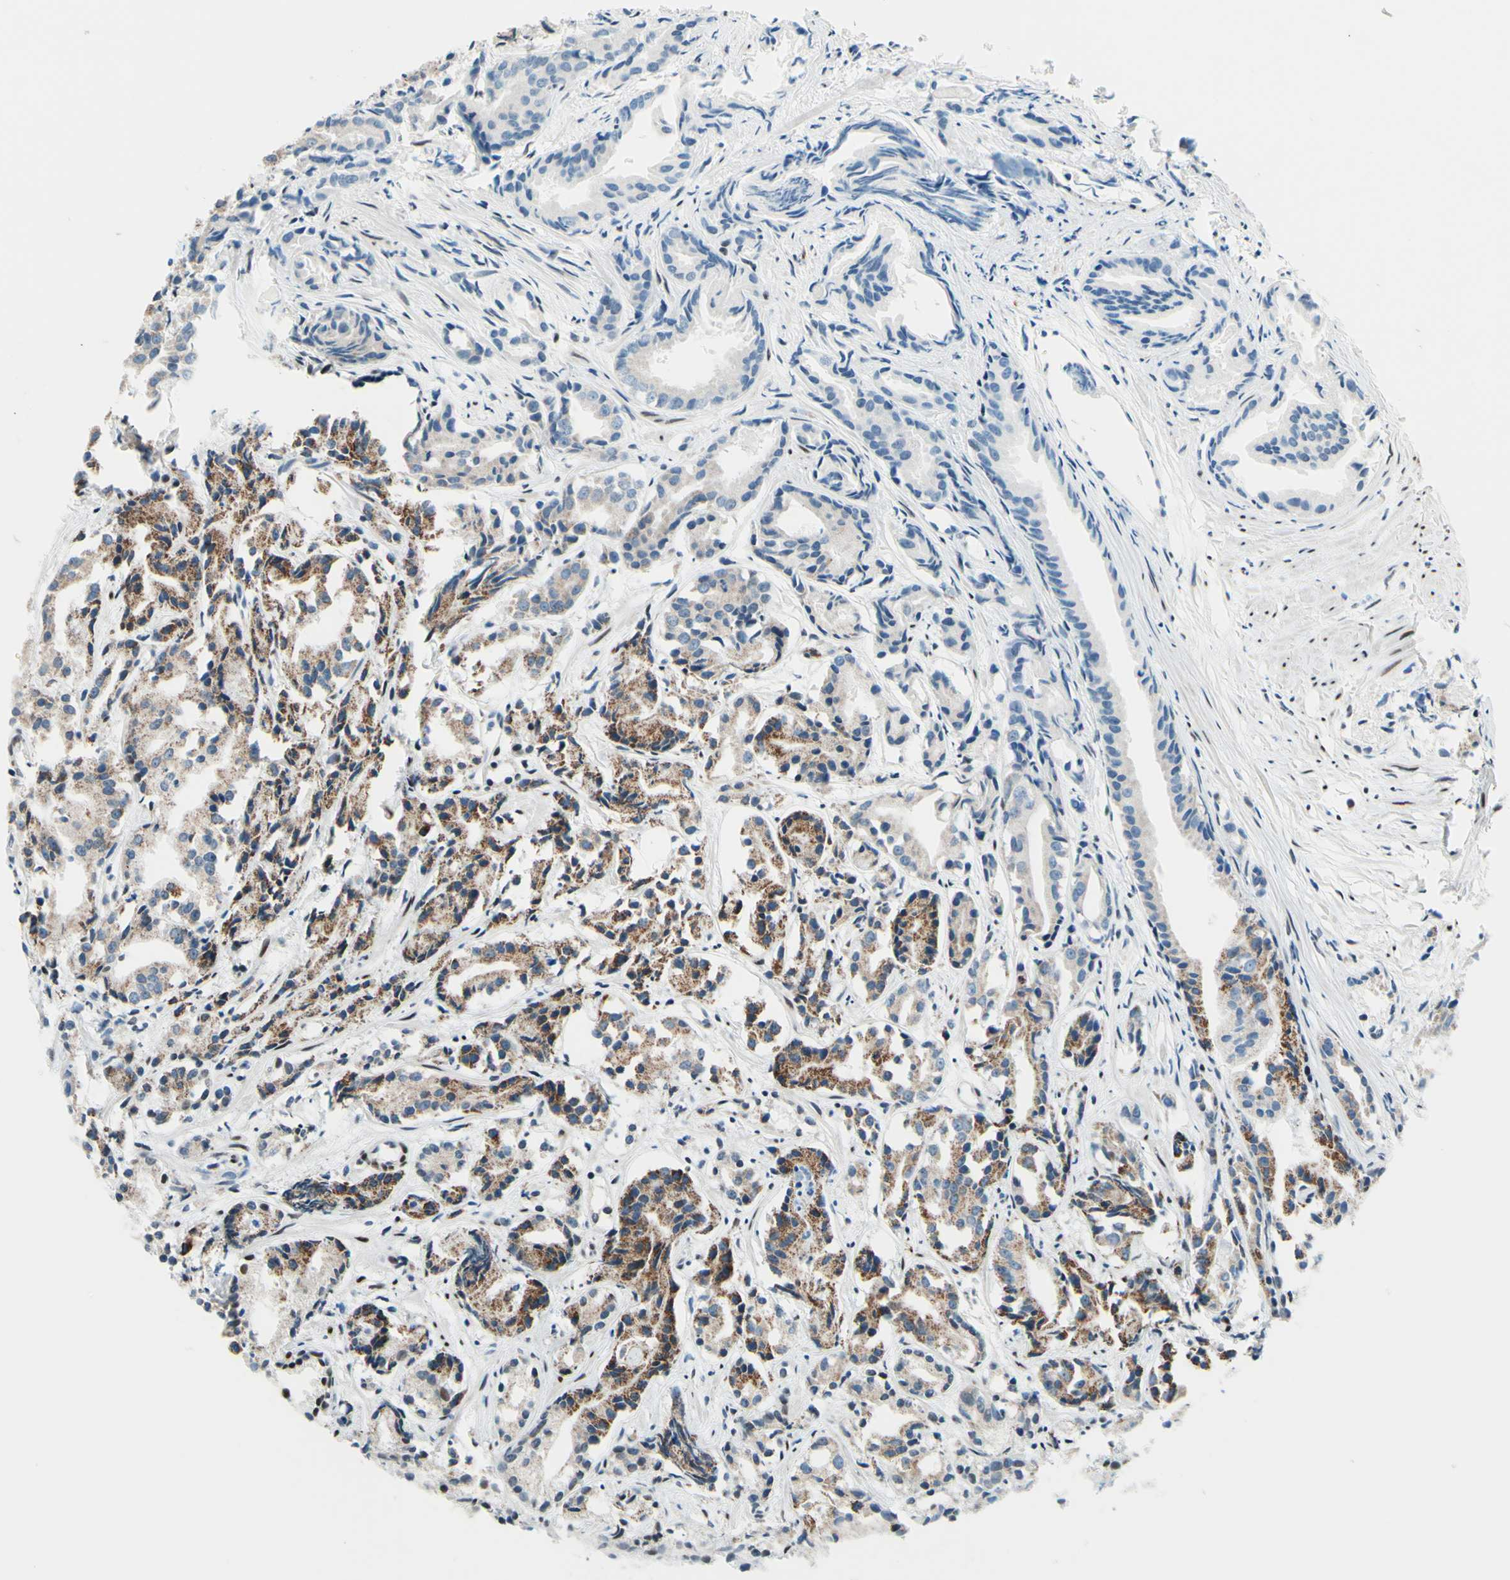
{"staining": {"intensity": "moderate", "quantity": "25%-75%", "location": "cytoplasmic/membranous"}, "tissue": "prostate cancer", "cell_type": "Tumor cells", "image_type": "cancer", "snomed": [{"axis": "morphology", "description": "Adenocarcinoma, Low grade"}, {"axis": "topography", "description": "Prostate"}], "caption": "Immunohistochemical staining of adenocarcinoma (low-grade) (prostate) displays medium levels of moderate cytoplasmic/membranous protein positivity in approximately 25%-75% of tumor cells.", "gene": "CBX7", "patient": {"sex": "male", "age": 72}}